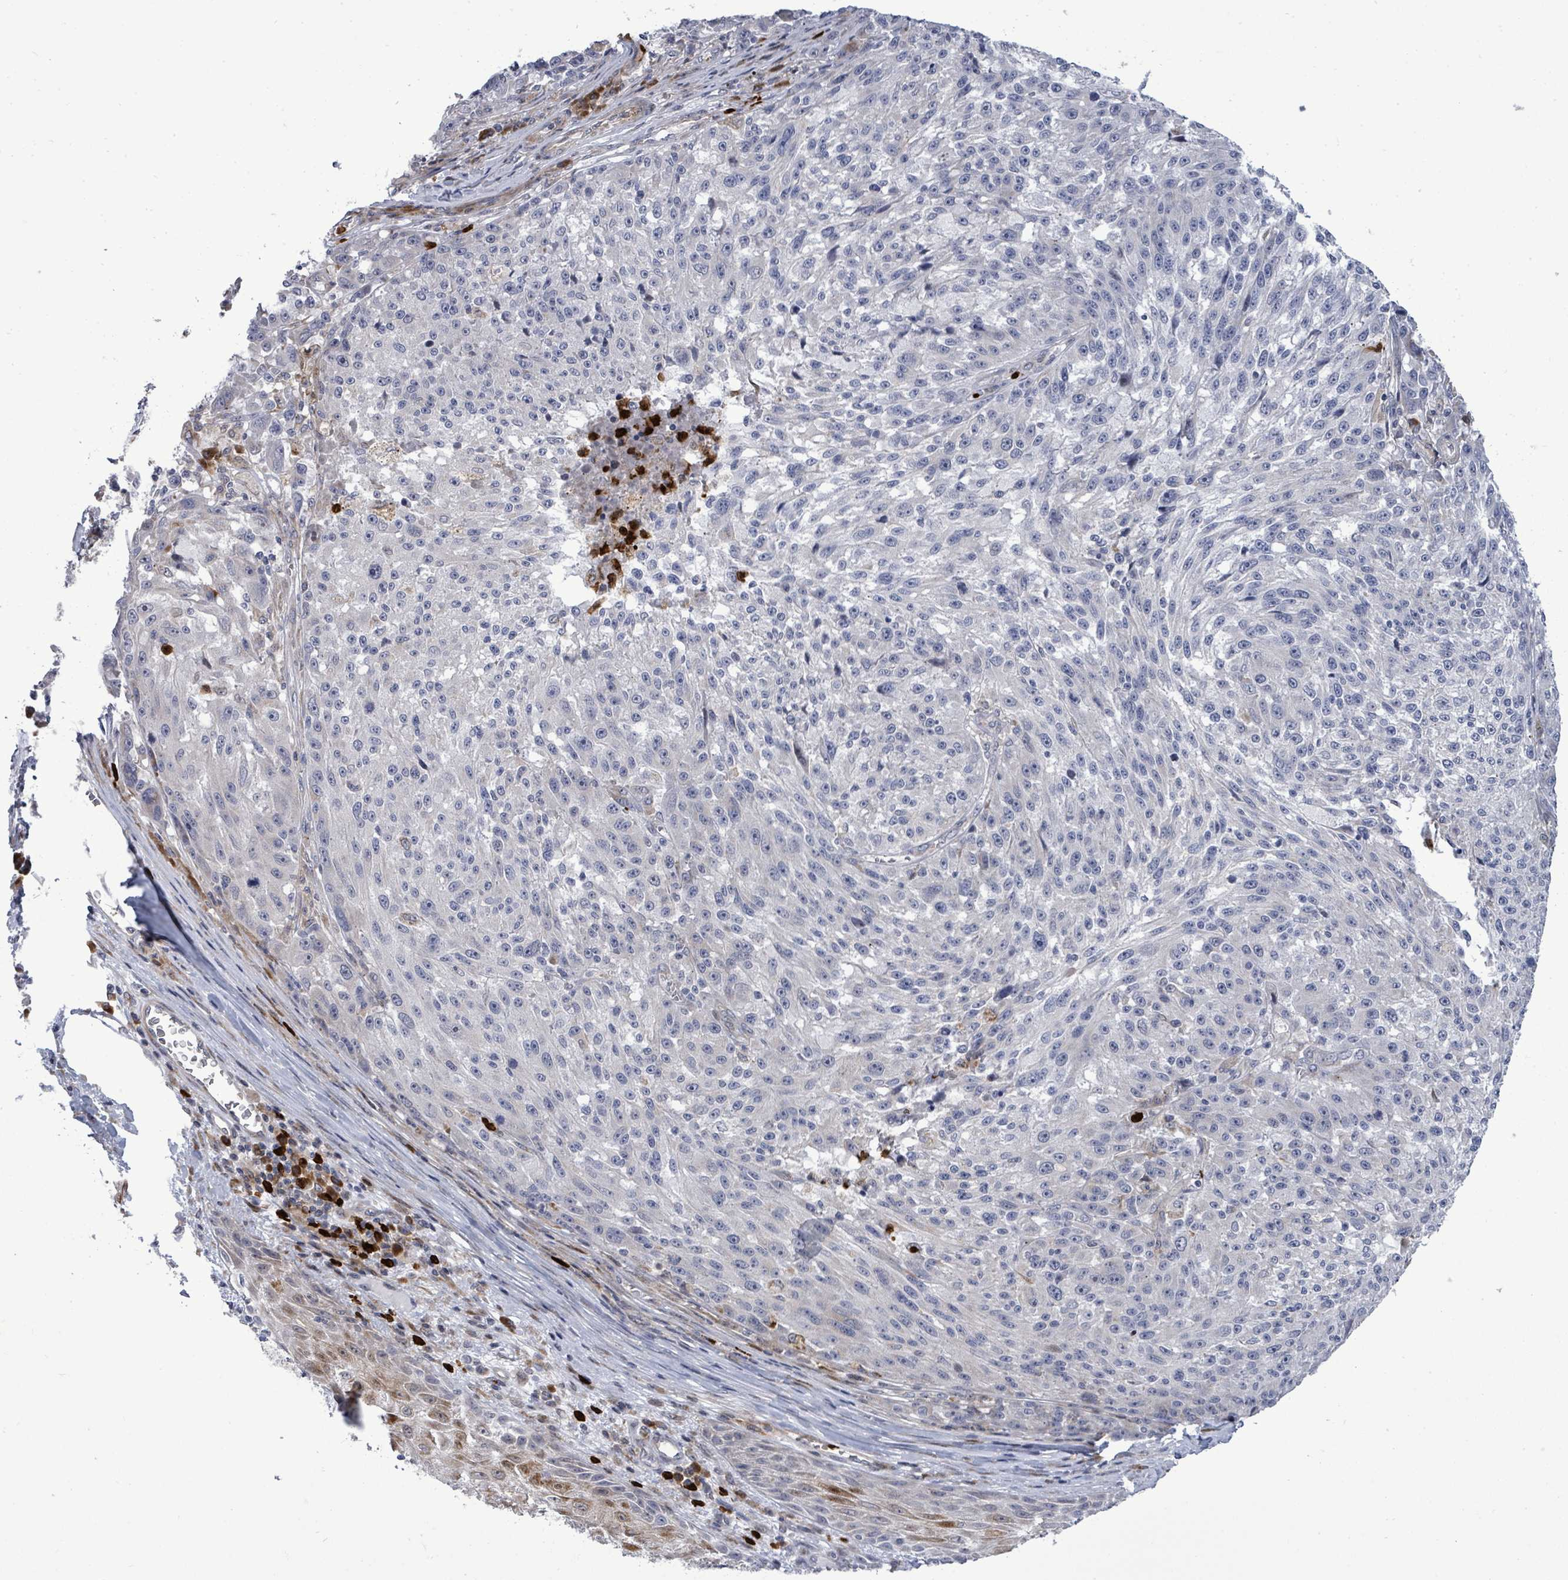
{"staining": {"intensity": "negative", "quantity": "none", "location": "none"}, "tissue": "melanoma", "cell_type": "Tumor cells", "image_type": "cancer", "snomed": [{"axis": "morphology", "description": "Malignant melanoma, NOS"}, {"axis": "topography", "description": "Skin"}], "caption": "Melanoma was stained to show a protein in brown. There is no significant staining in tumor cells. Nuclei are stained in blue.", "gene": "SAR1A", "patient": {"sex": "male", "age": 53}}